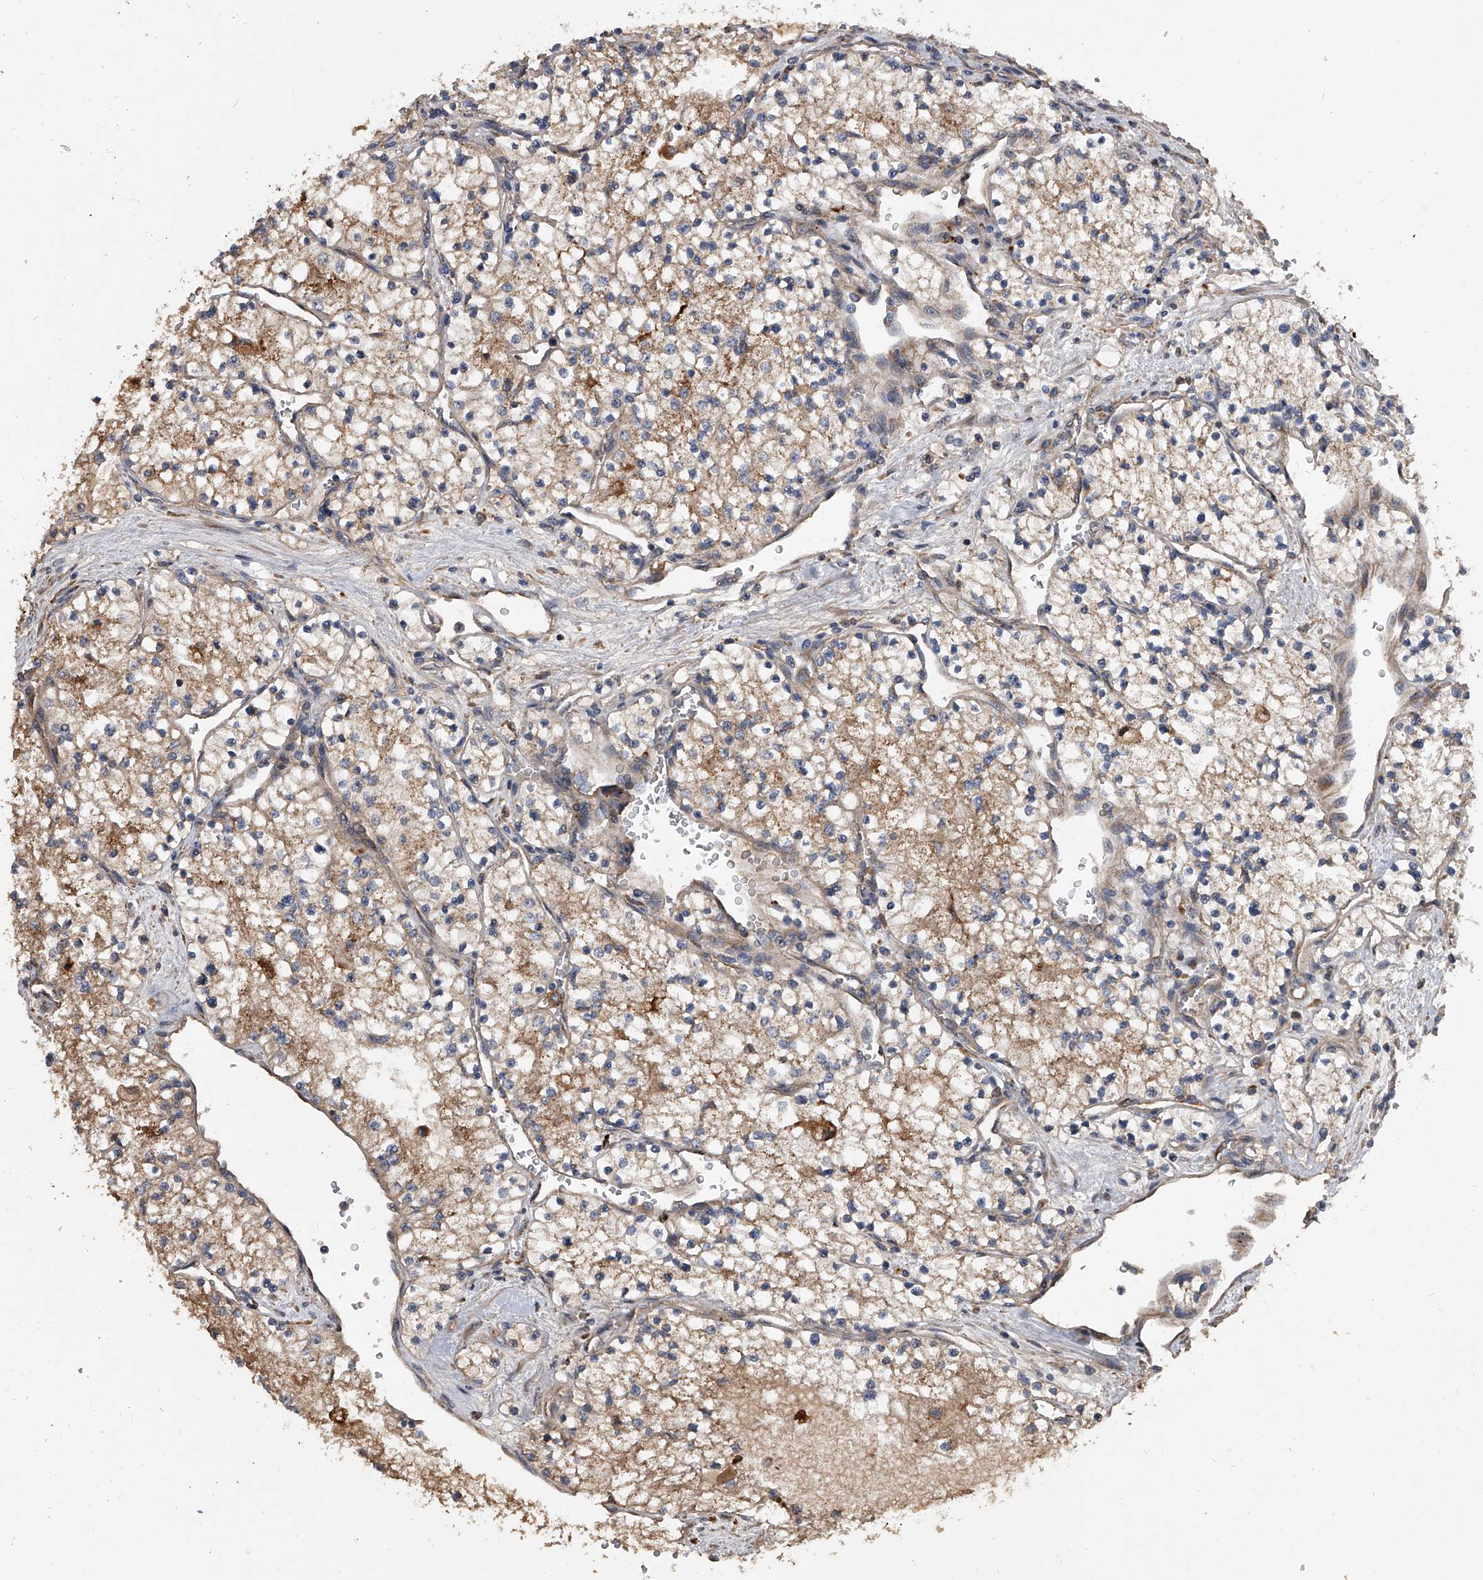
{"staining": {"intensity": "weak", "quantity": "25%-75%", "location": "cytoplasmic/membranous"}, "tissue": "renal cancer", "cell_type": "Tumor cells", "image_type": "cancer", "snomed": [{"axis": "morphology", "description": "Normal tissue, NOS"}, {"axis": "morphology", "description": "Adenocarcinoma, NOS"}, {"axis": "topography", "description": "Kidney"}], "caption": "Immunohistochemistry of renal adenocarcinoma exhibits low levels of weak cytoplasmic/membranous expression in about 25%-75% of tumor cells.", "gene": "EXOC4", "patient": {"sex": "male", "age": 68}}